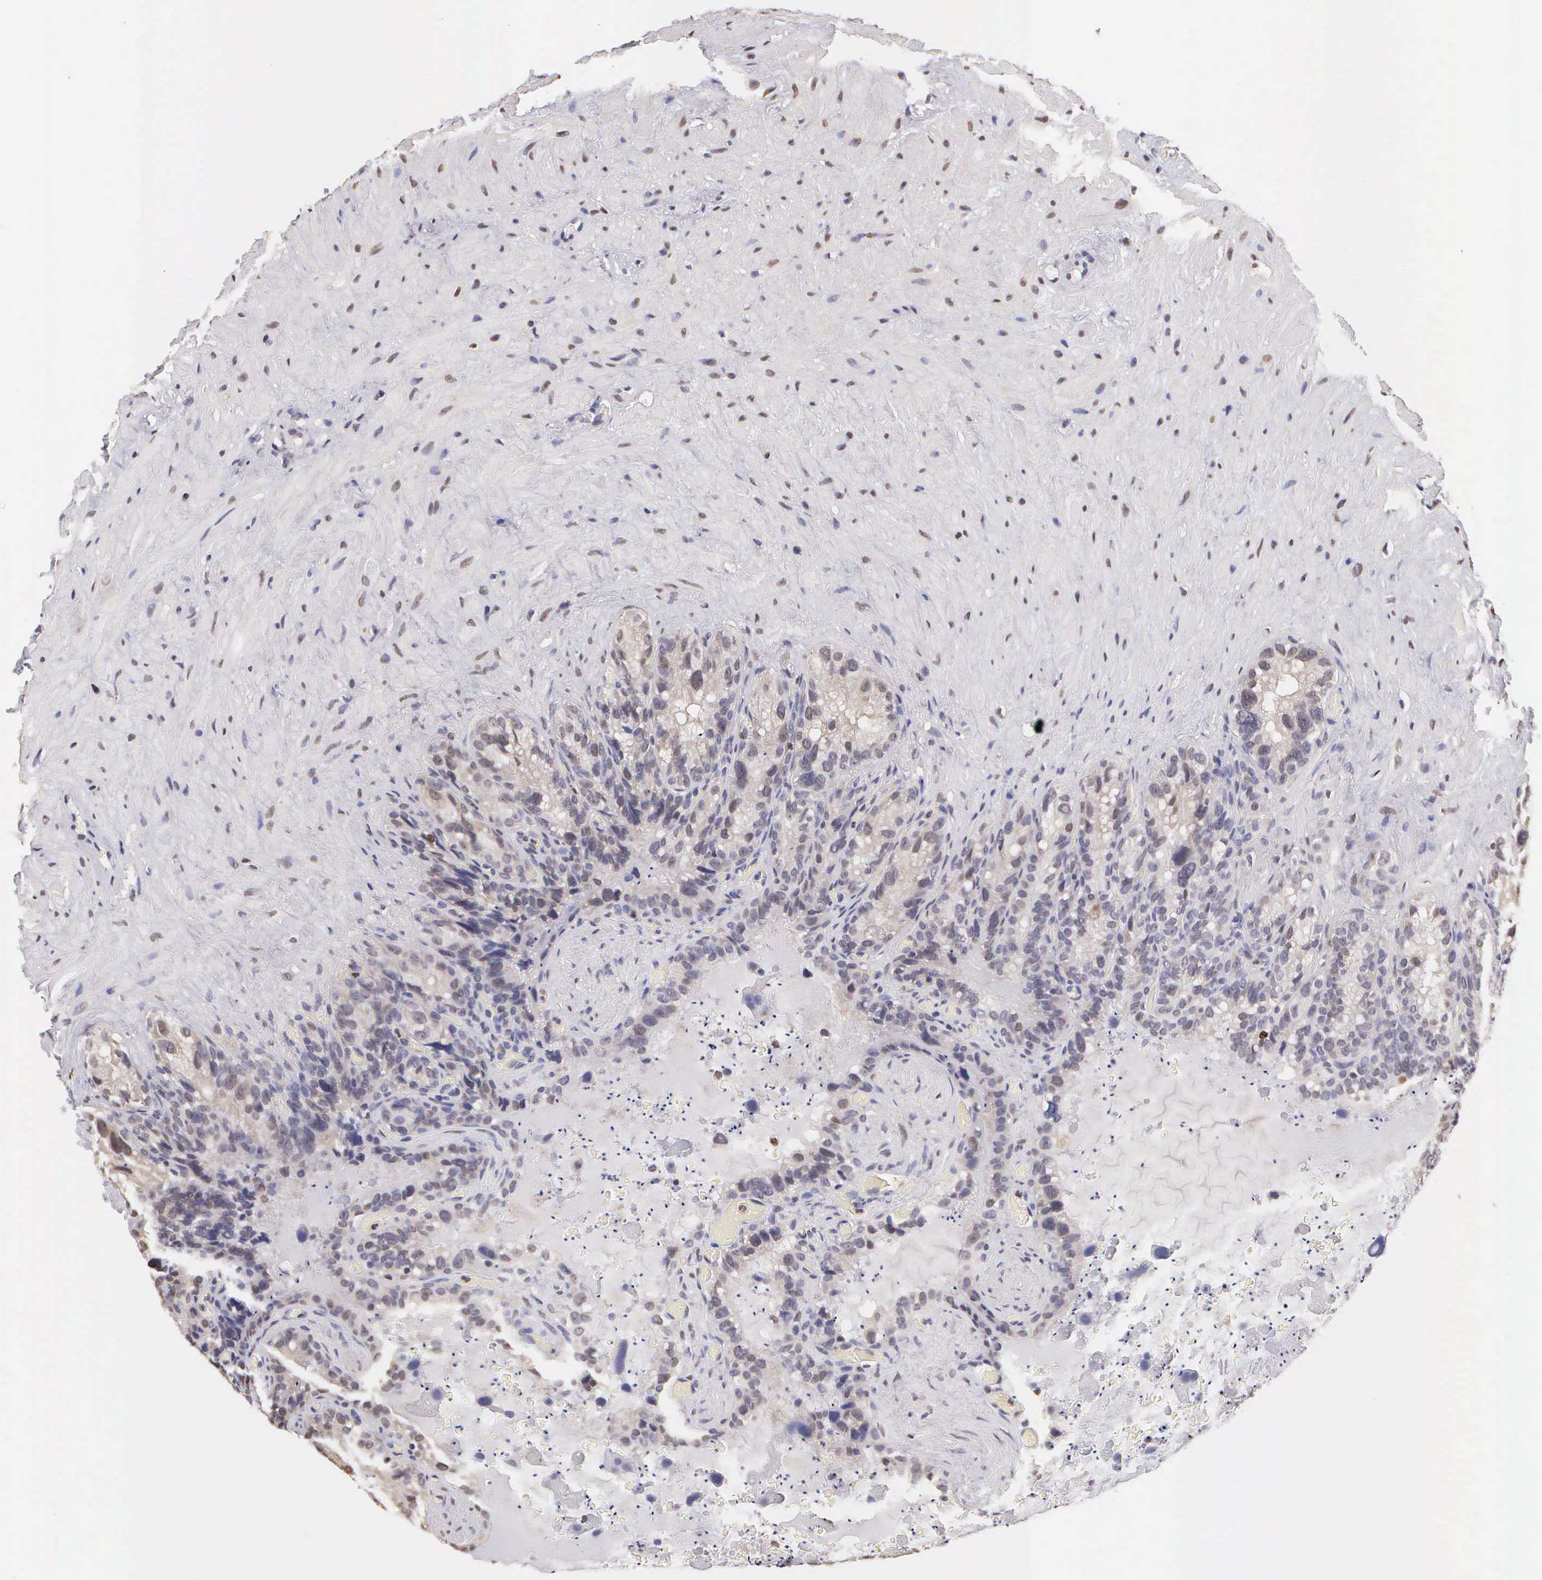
{"staining": {"intensity": "weak", "quantity": "<25%", "location": "nuclear"}, "tissue": "seminal vesicle", "cell_type": "Glandular cells", "image_type": "normal", "snomed": [{"axis": "morphology", "description": "Normal tissue, NOS"}, {"axis": "topography", "description": "Seminal veicle"}], "caption": "High magnification brightfield microscopy of normal seminal vesicle stained with DAB (brown) and counterstained with hematoxylin (blue): glandular cells show no significant staining.", "gene": "MKI67", "patient": {"sex": "male", "age": 63}}